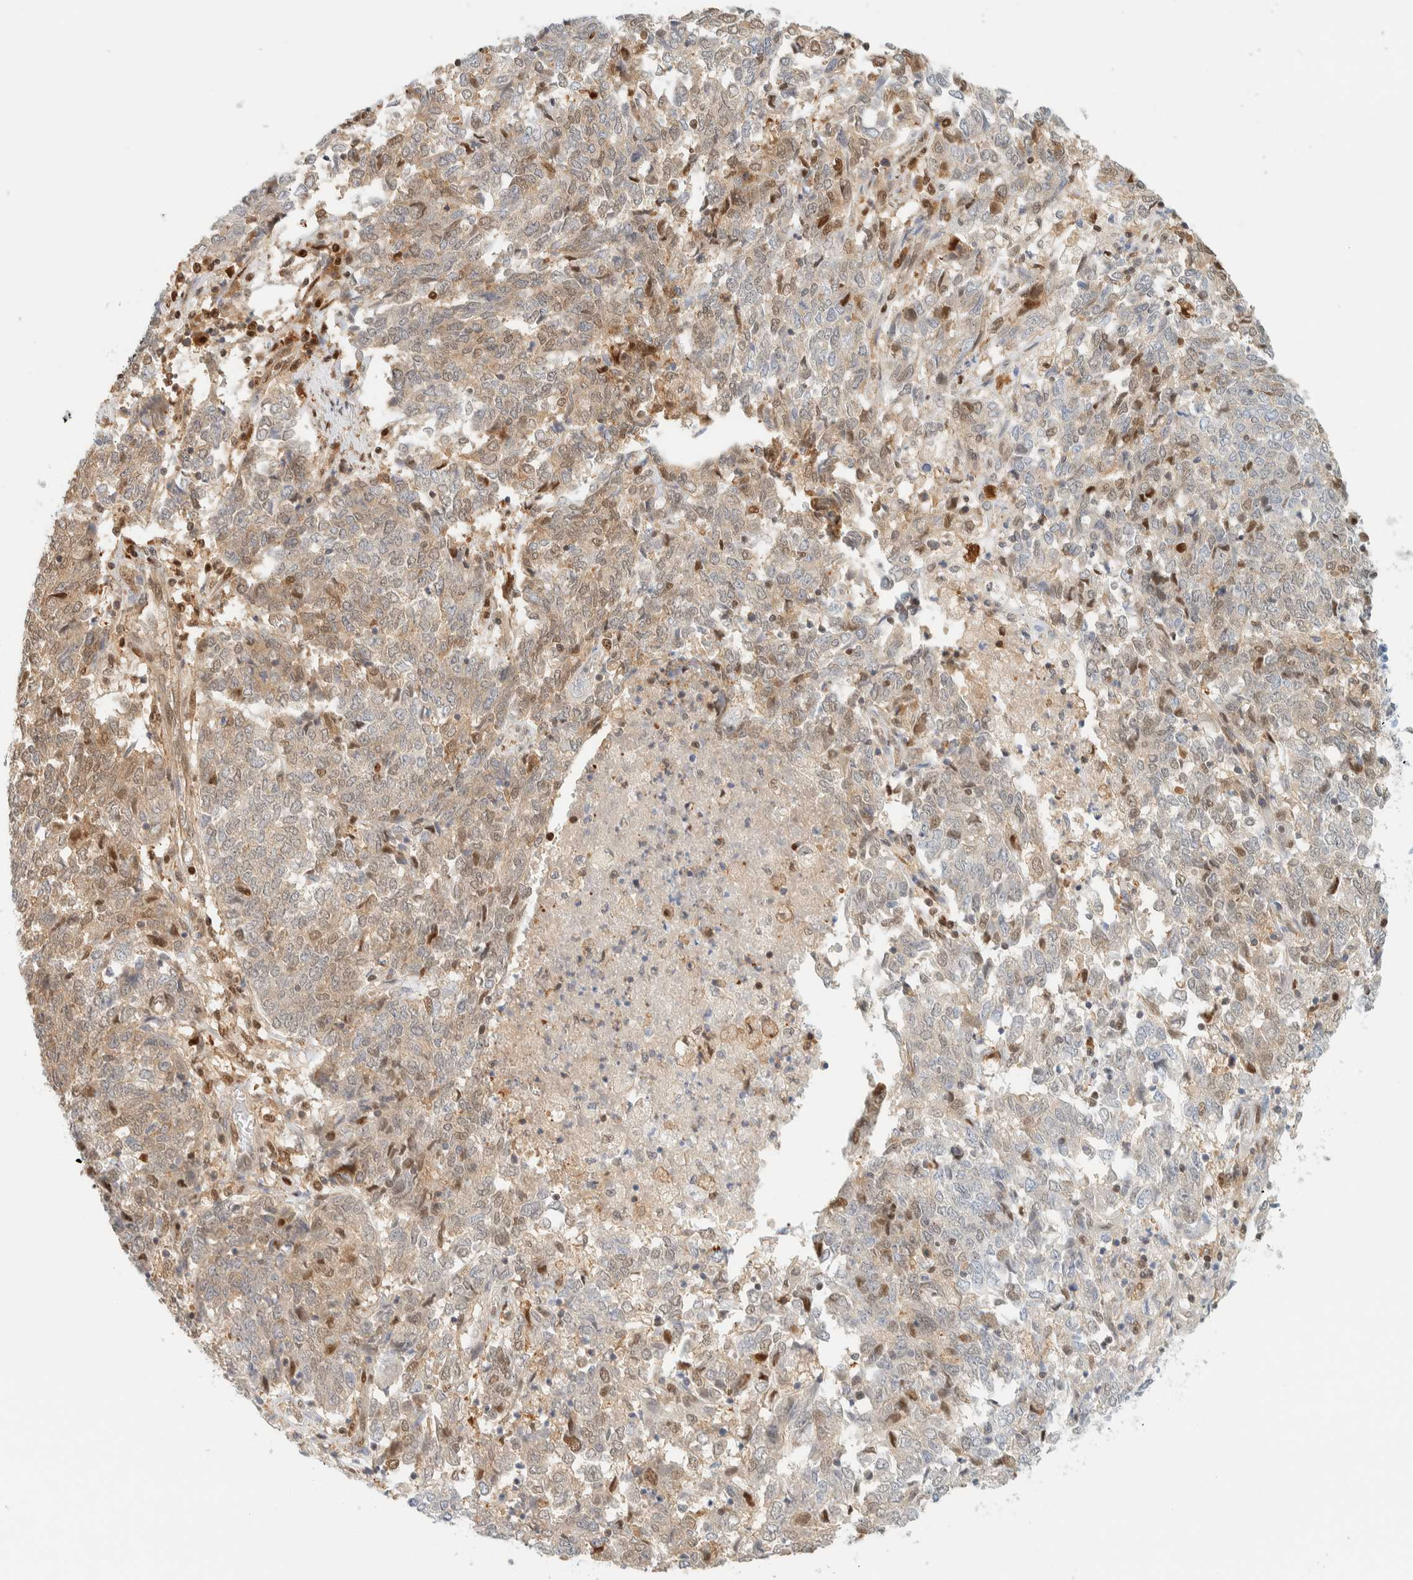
{"staining": {"intensity": "weak", "quantity": "<25%", "location": "cytoplasmic/membranous,nuclear"}, "tissue": "endometrial cancer", "cell_type": "Tumor cells", "image_type": "cancer", "snomed": [{"axis": "morphology", "description": "Adenocarcinoma, NOS"}, {"axis": "topography", "description": "Endometrium"}], "caption": "Immunohistochemistry (IHC) of human endometrial cancer shows no expression in tumor cells.", "gene": "ZBTB37", "patient": {"sex": "female", "age": 80}}